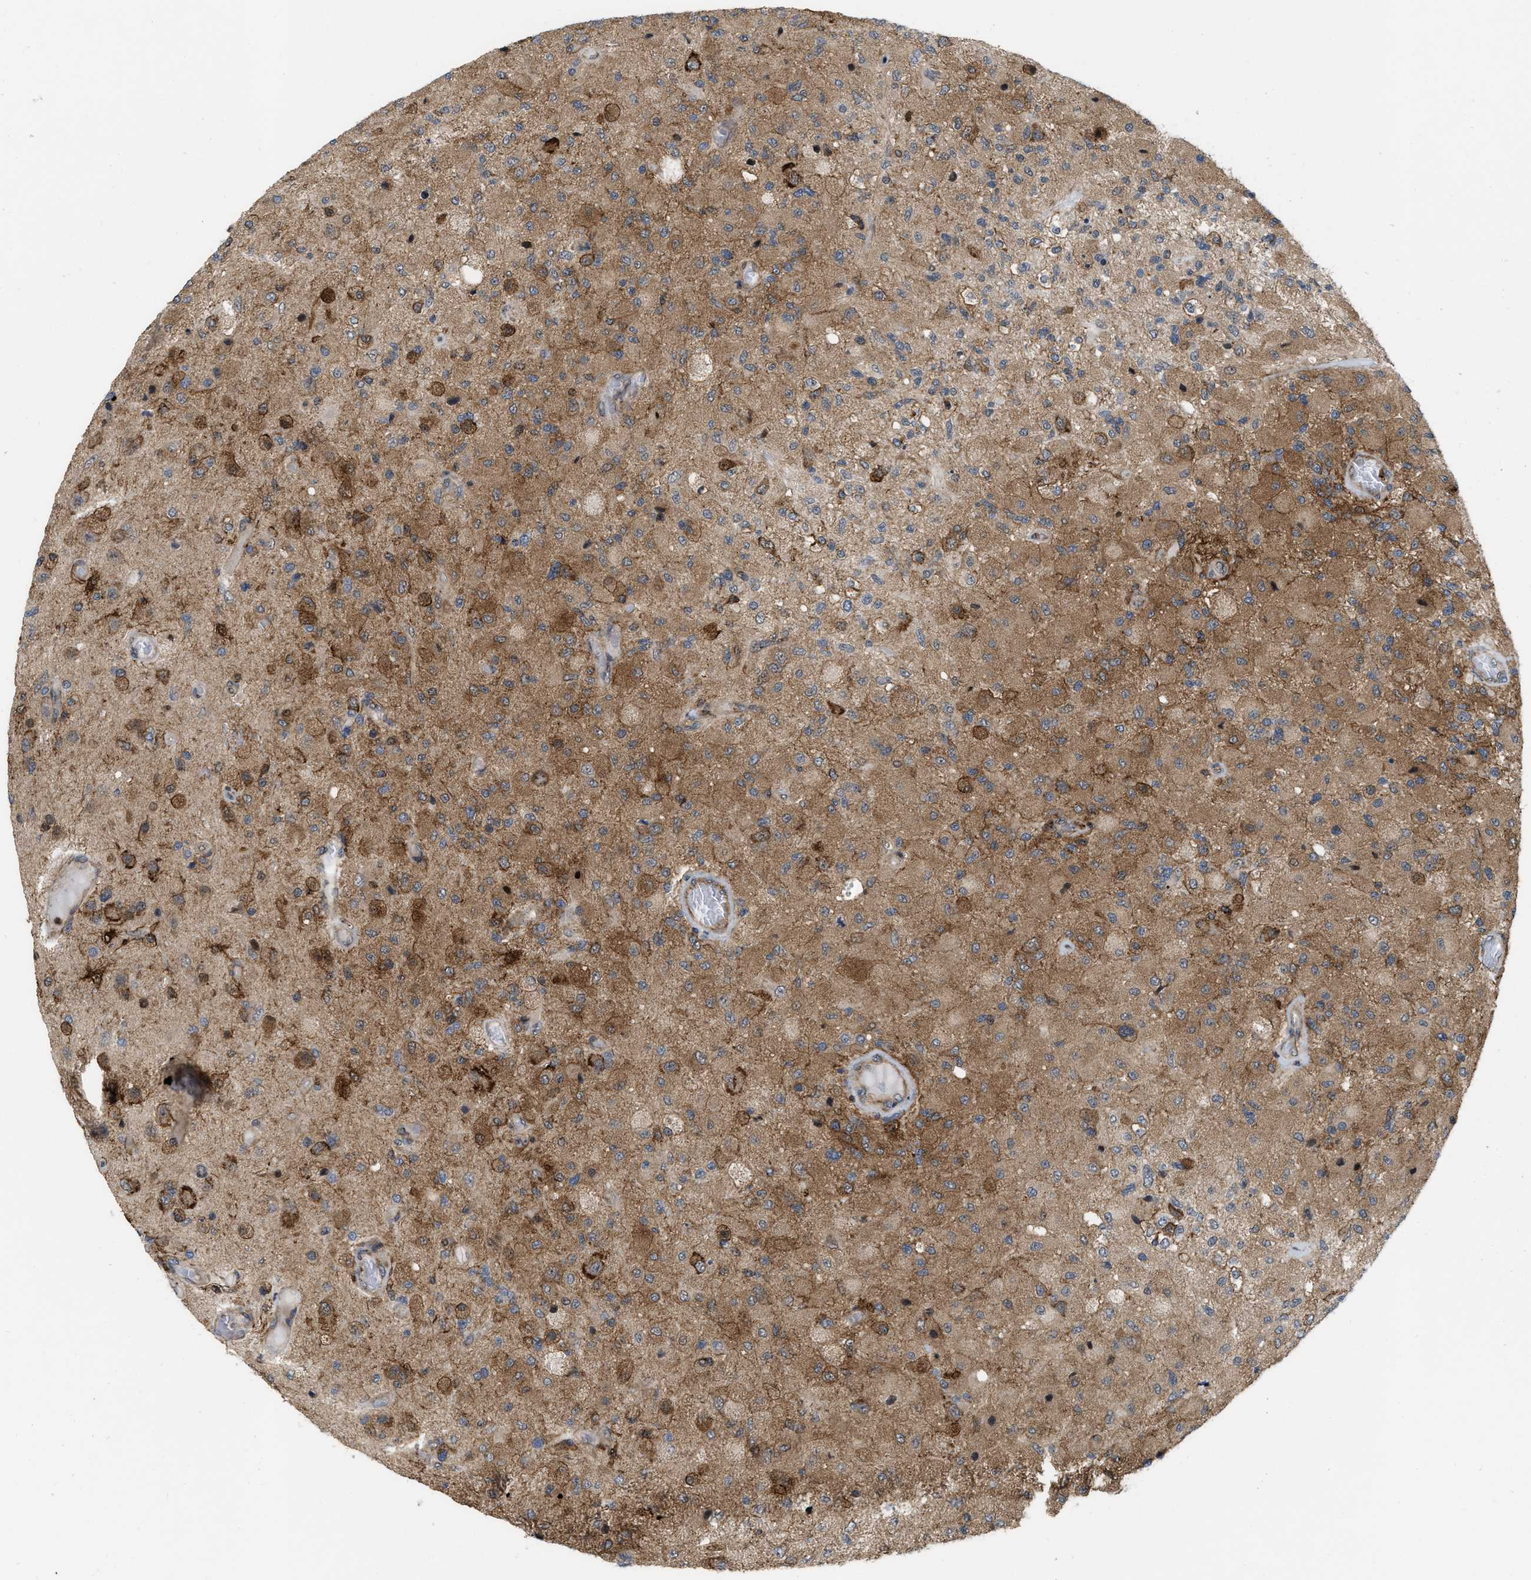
{"staining": {"intensity": "moderate", "quantity": ">75%", "location": "cytoplasmic/membranous"}, "tissue": "glioma", "cell_type": "Tumor cells", "image_type": "cancer", "snomed": [{"axis": "morphology", "description": "Normal tissue, NOS"}, {"axis": "morphology", "description": "Glioma, malignant, High grade"}, {"axis": "topography", "description": "Cerebral cortex"}], "caption": "DAB (3,3'-diaminobenzidine) immunohistochemical staining of malignant glioma (high-grade) exhibits moderate cytoplasmic/membranous protein staining in about >75% of tumor cells.", "gene": "IQCE", "patient": {"sex": "male", "age": 77}}